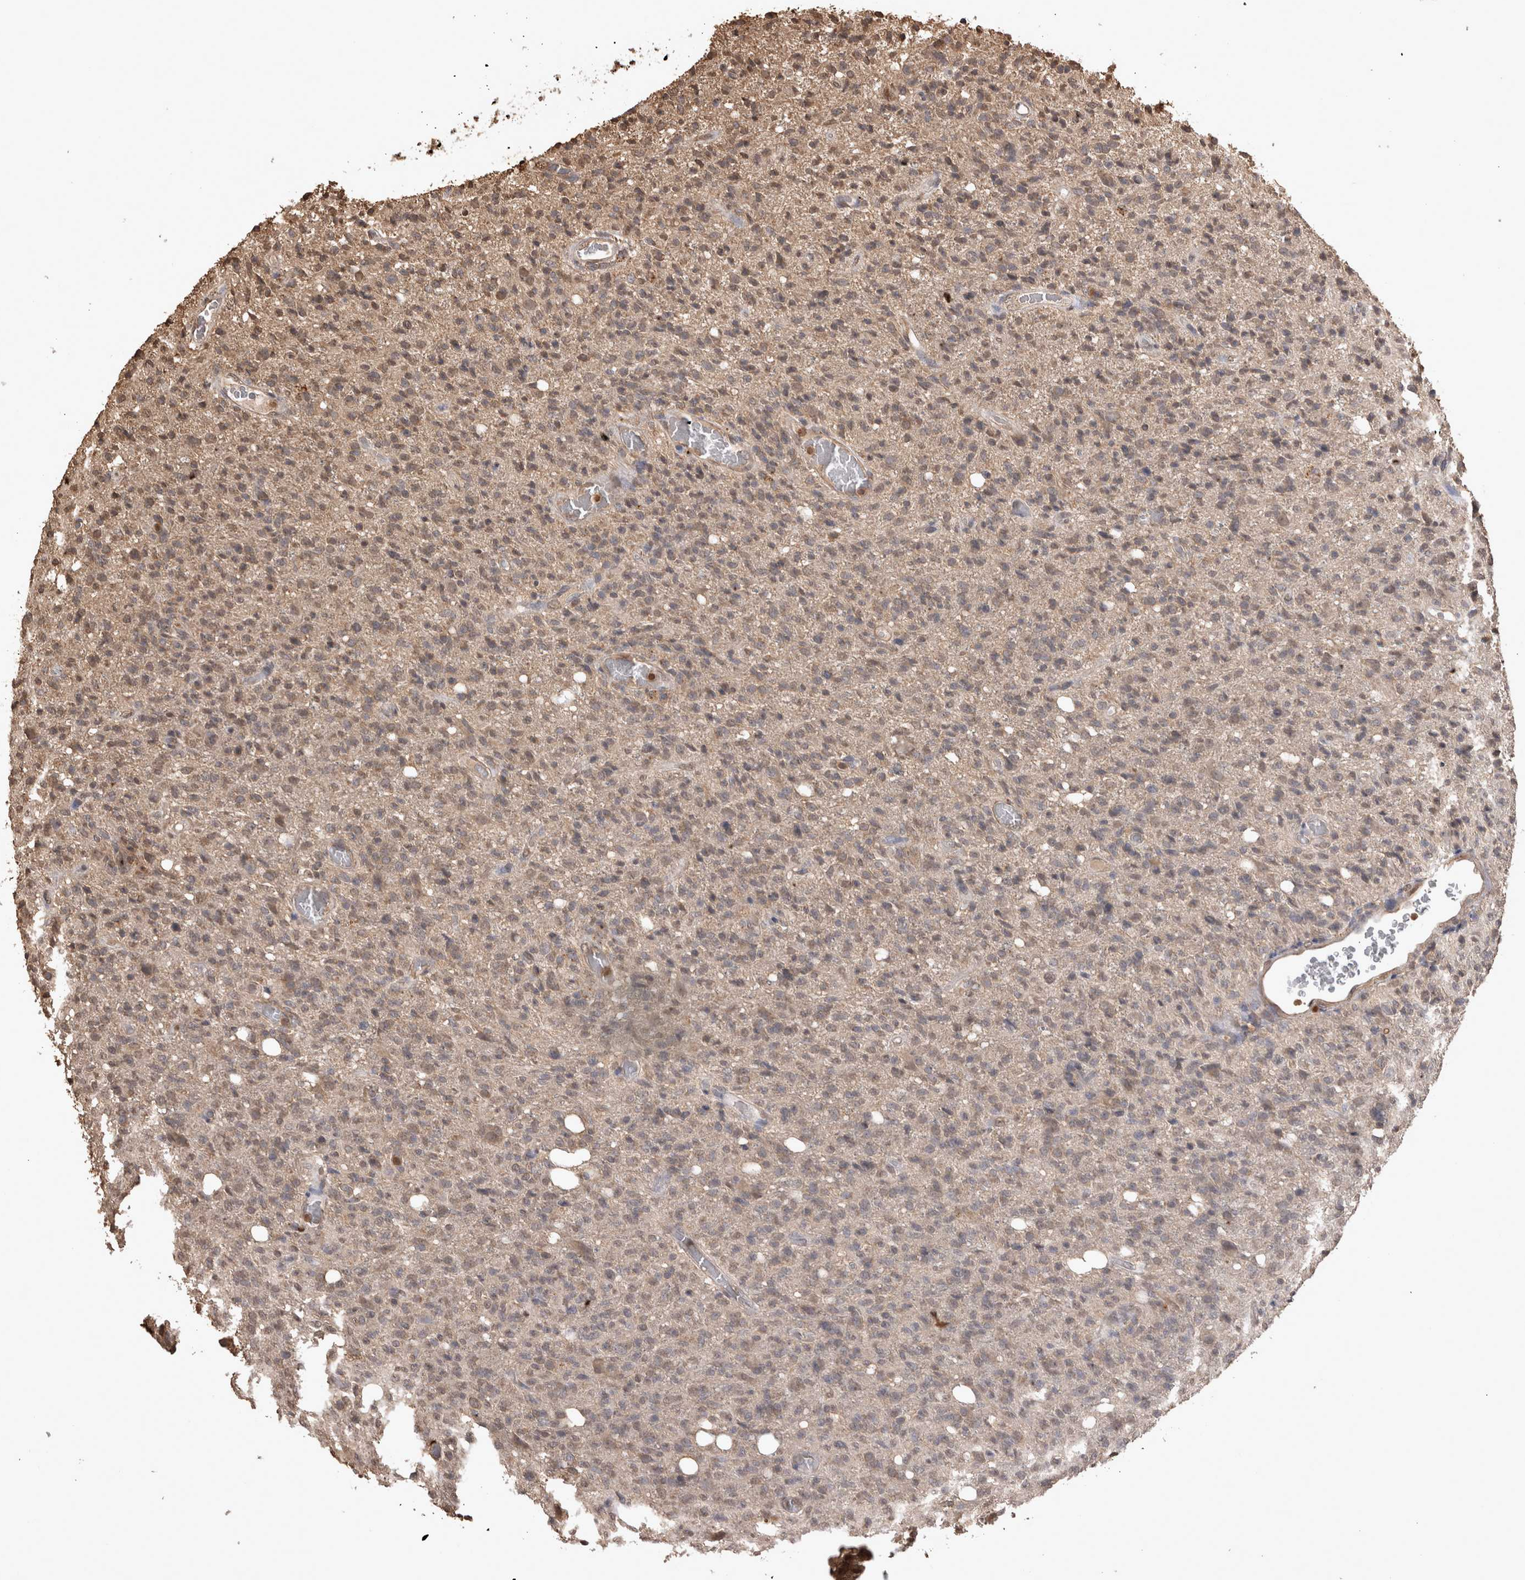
{"staining": {"intensity": "weak", "quantity": "25%-75%", "location": "cytoplasmic/membranous"}, "tissue": "glioma", "cell_type": "Tumor cells", "image_type": "cancer", "snomed": [{"axis": "morphology", "description": "Glioma, malignant, High grade"}, {"axis": "topography", "description": "Brain"}], "caption": "Protein staining by immunohistochemistry (IHC) displays weak cytoplasmic/membranous expression in about 25%-75% of tumor cells in malignant glioma (high-grade). (DAB (3,3'-diaminobenzidine) IHC with brightfield microscopy, high magnification).", "gene": "SOCS5", "patient": {"sex": "female", "age": 57}}